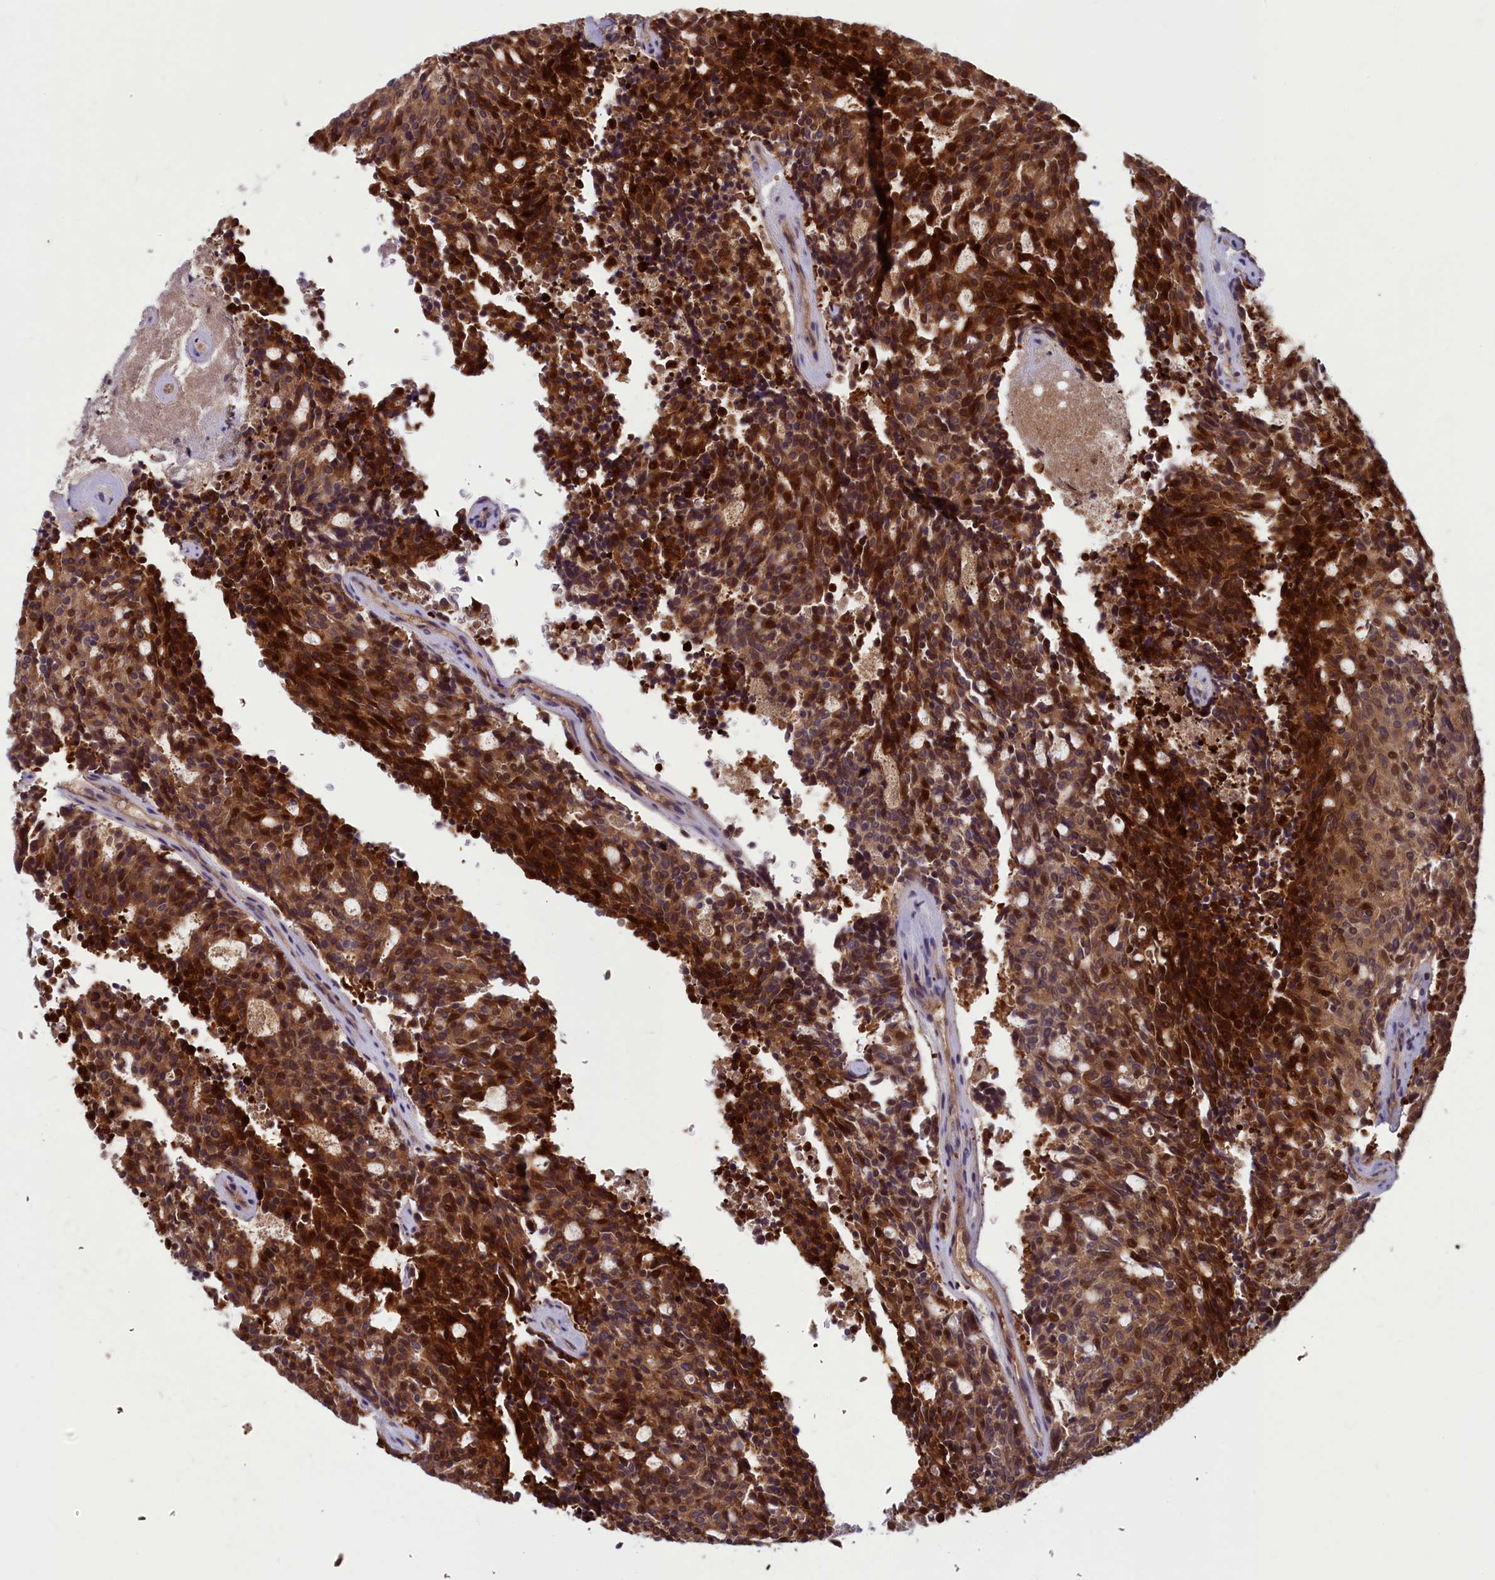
{"staining": {"intensity": "moderate", "quantity": ">75%", "location": "cytoplasmic/membranous,nuclear"}, "tissue": "carcinoid", "cell_type": "Tumor cells", "image_type": "cancer", "snomed": [{"axis": "morphology", "description": "Carcinoid, malignant, NOS"}, {"axis": "topography", "description": "Pancreas"}], "caption": "About >75% of tumor cells in human carcinoid exhibit moderate cytoplasmic/membranous and nuclear protein expression as visualized by brown immunohistochemical staining.", "gene": "HECA", "patient": {"sex": "female", "age": 54}}